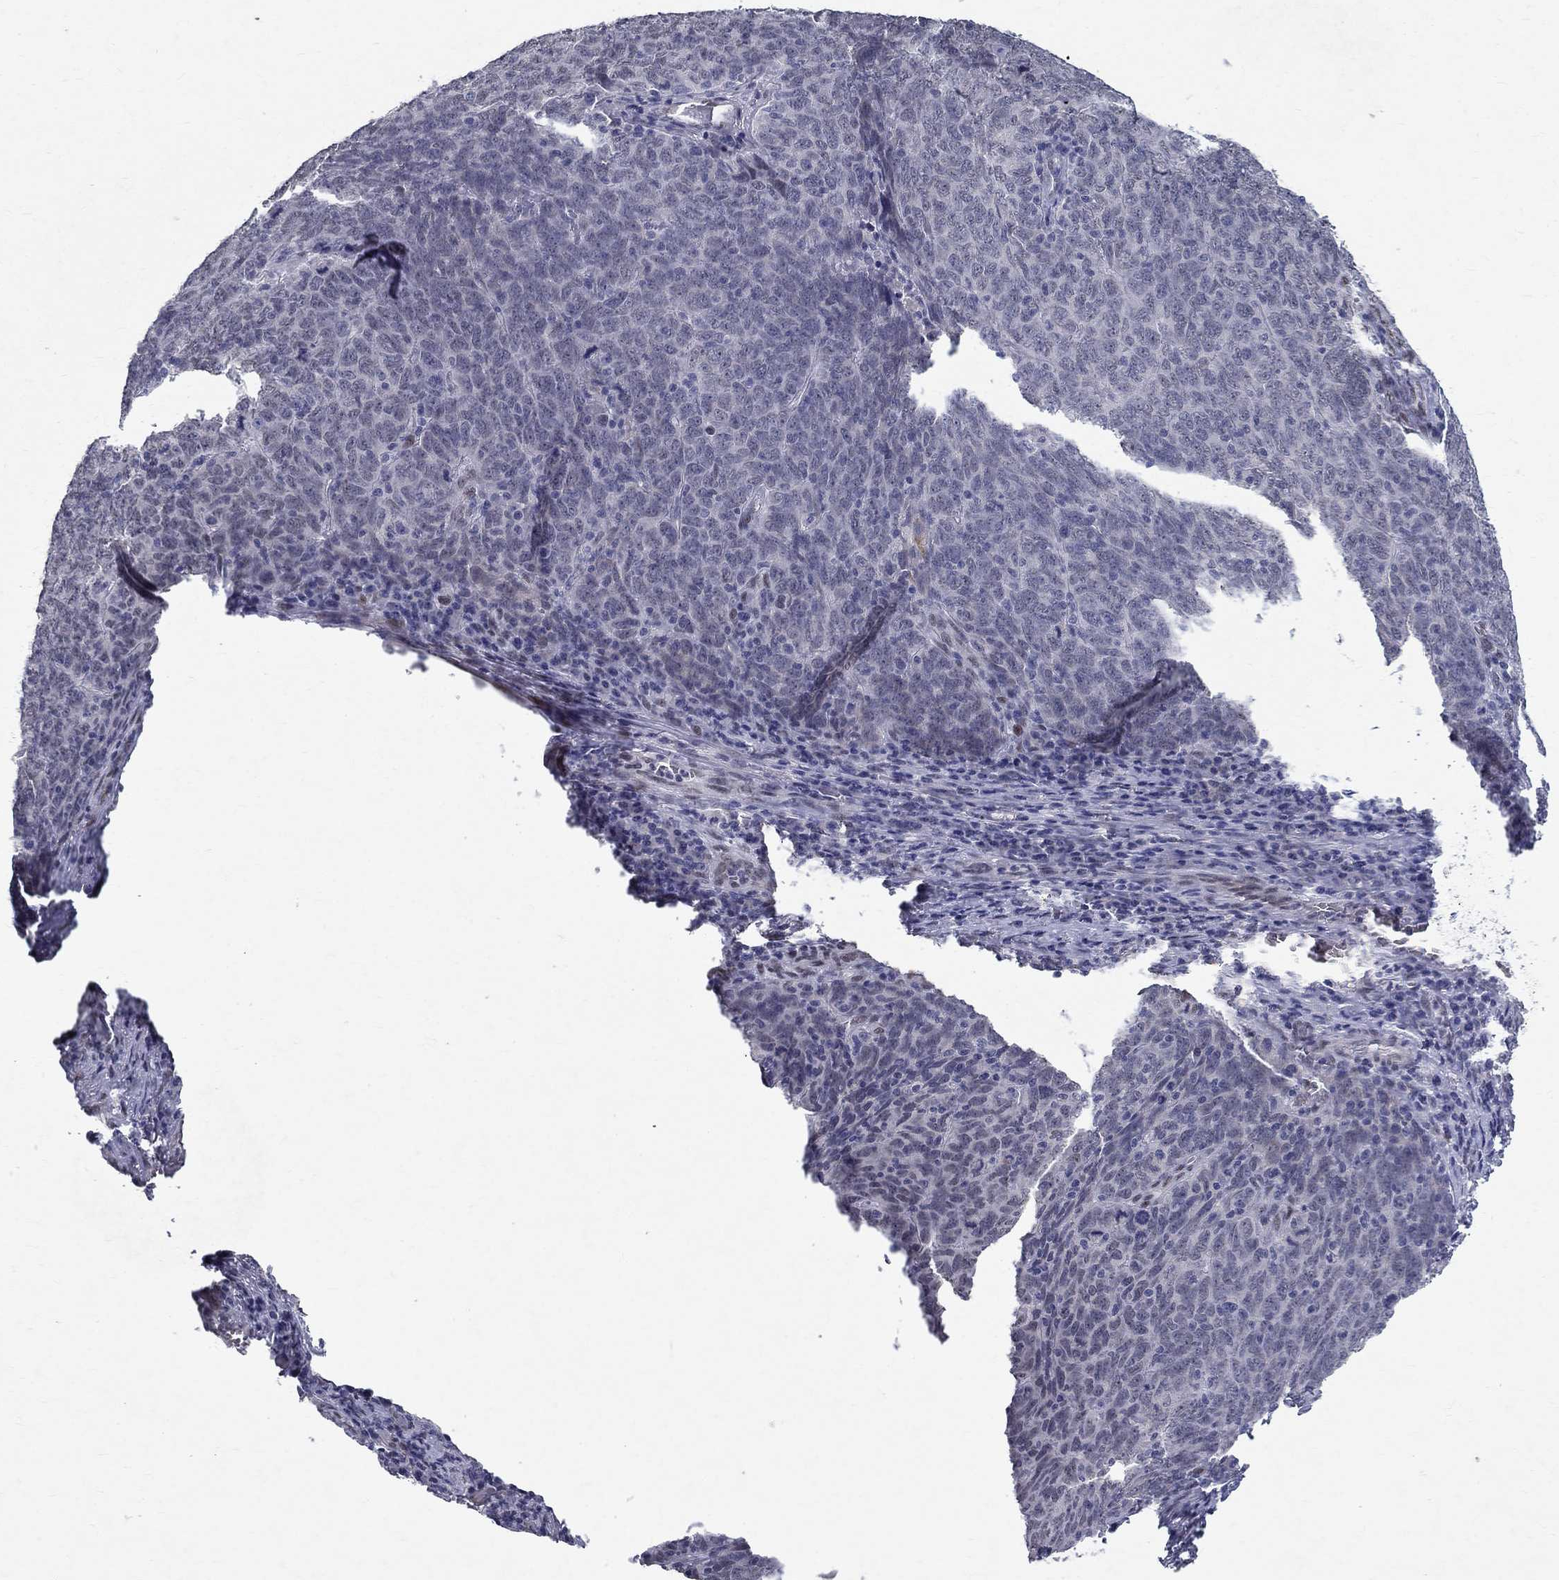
{"staining": {"intensity": "negative", "quantity": "none", "location": "none"}, "tissue": "skin cancer", "cell_type": "Tumor cells", "image_type": "cancer", "snomed": [{"axis": "morphology", "description": "Squamous cell carcinoma, NOS"}, {"axis": "topography", "description": "Skin"}, {"axis": "topography", "description": "Anal"}], "caption": "This is a image of IHC staining of squamous cell carcinoma (skin), which shows no positivity in tumor cells.", "gene": "RBFOX1", "patient": {"sex": "female", "age": 51}}